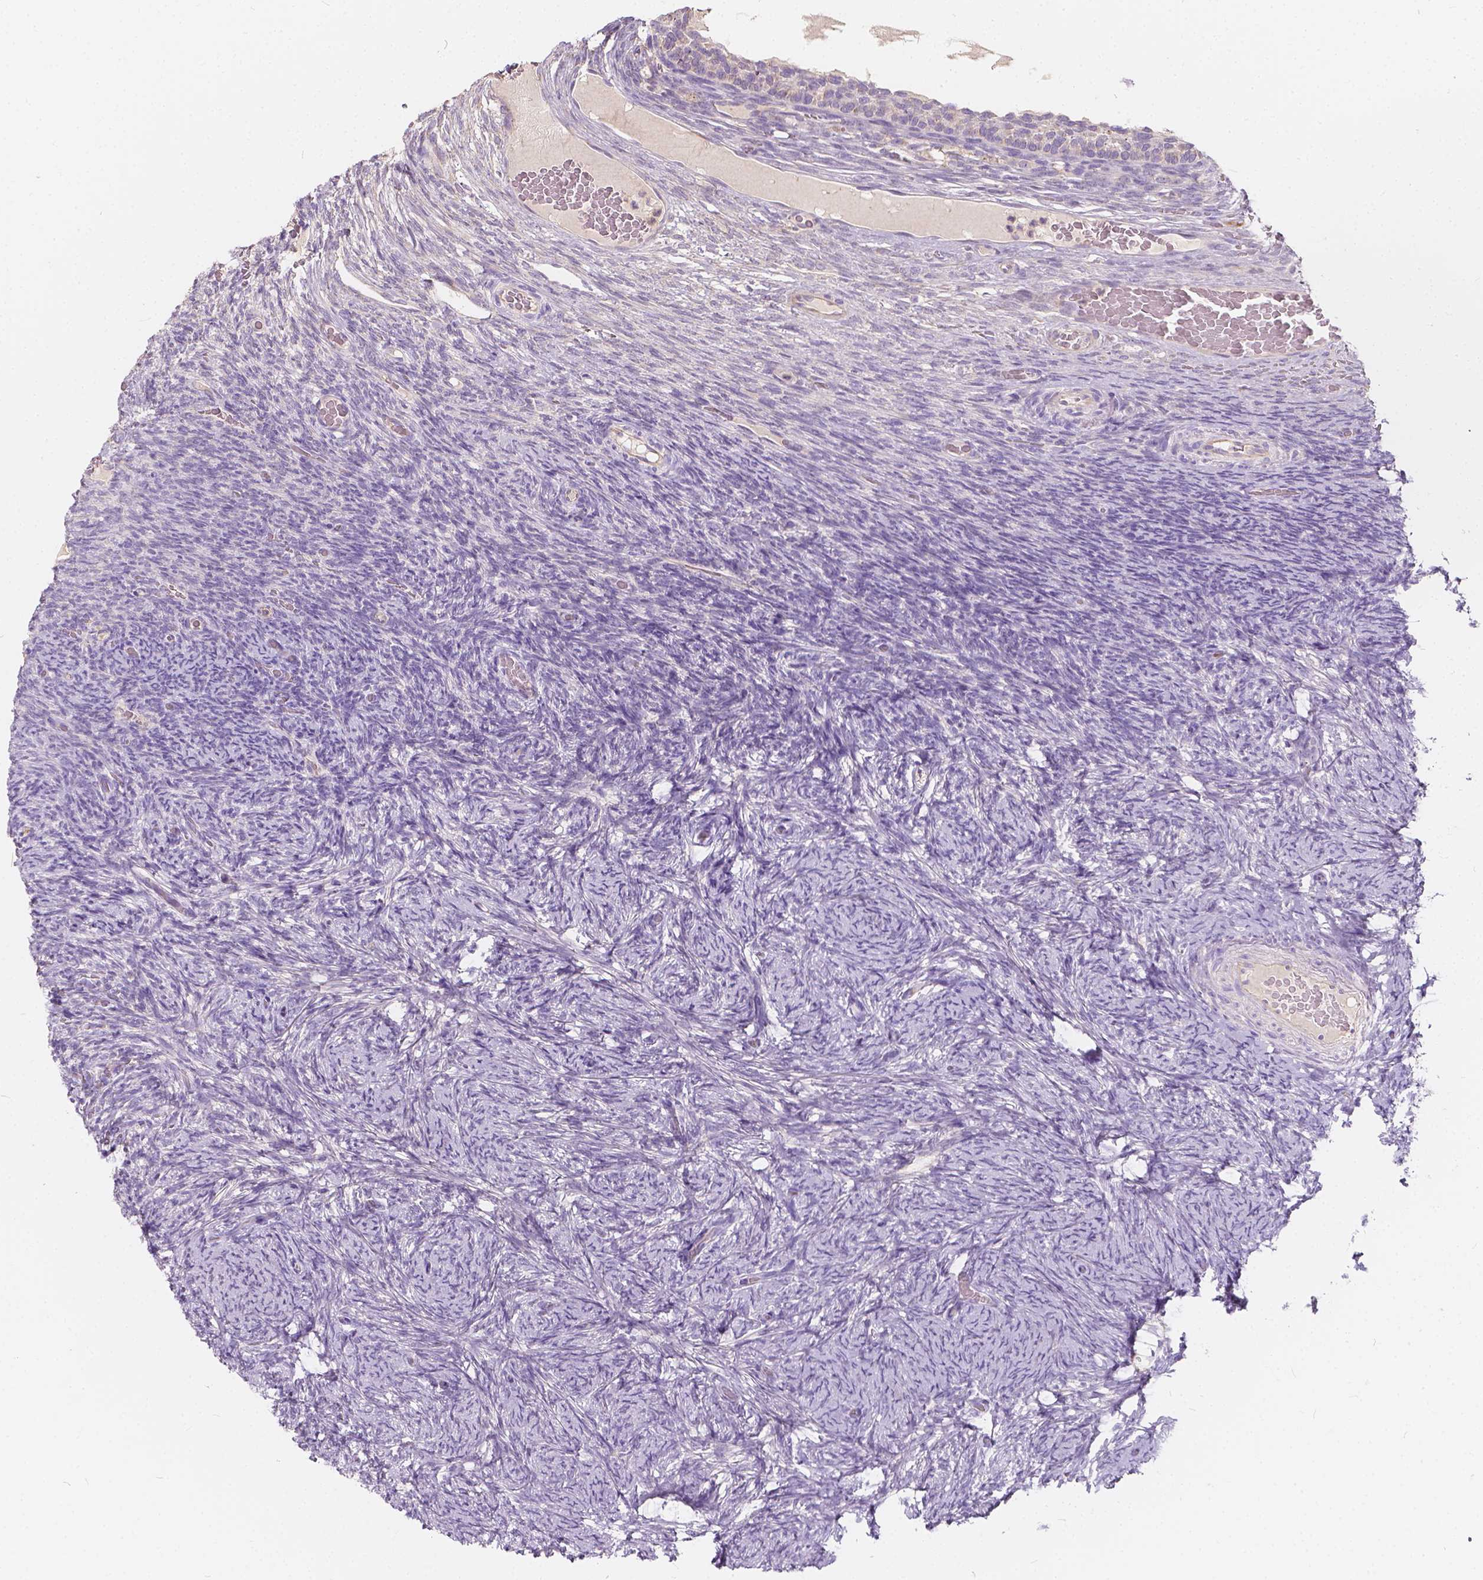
{"staining": {"intensity": "negative", "quantity": "none", "location": "none"}, "tissue": "ovary", "cell_type": "Ovarian stroma cells", "image_type": "normal", "snomed": [{"axis": "morphology", "description": "Normal tissue, NOS"}, {"axis": "topography", "description": "Ovary"}], "caption": "IHC of benign ovary shows no expression in ovarian stroma cells. (DAB IHC with hematoxylin counter stain).", "gene": "KIAA0513", "patient": {"sex": "female", "age": 34}}